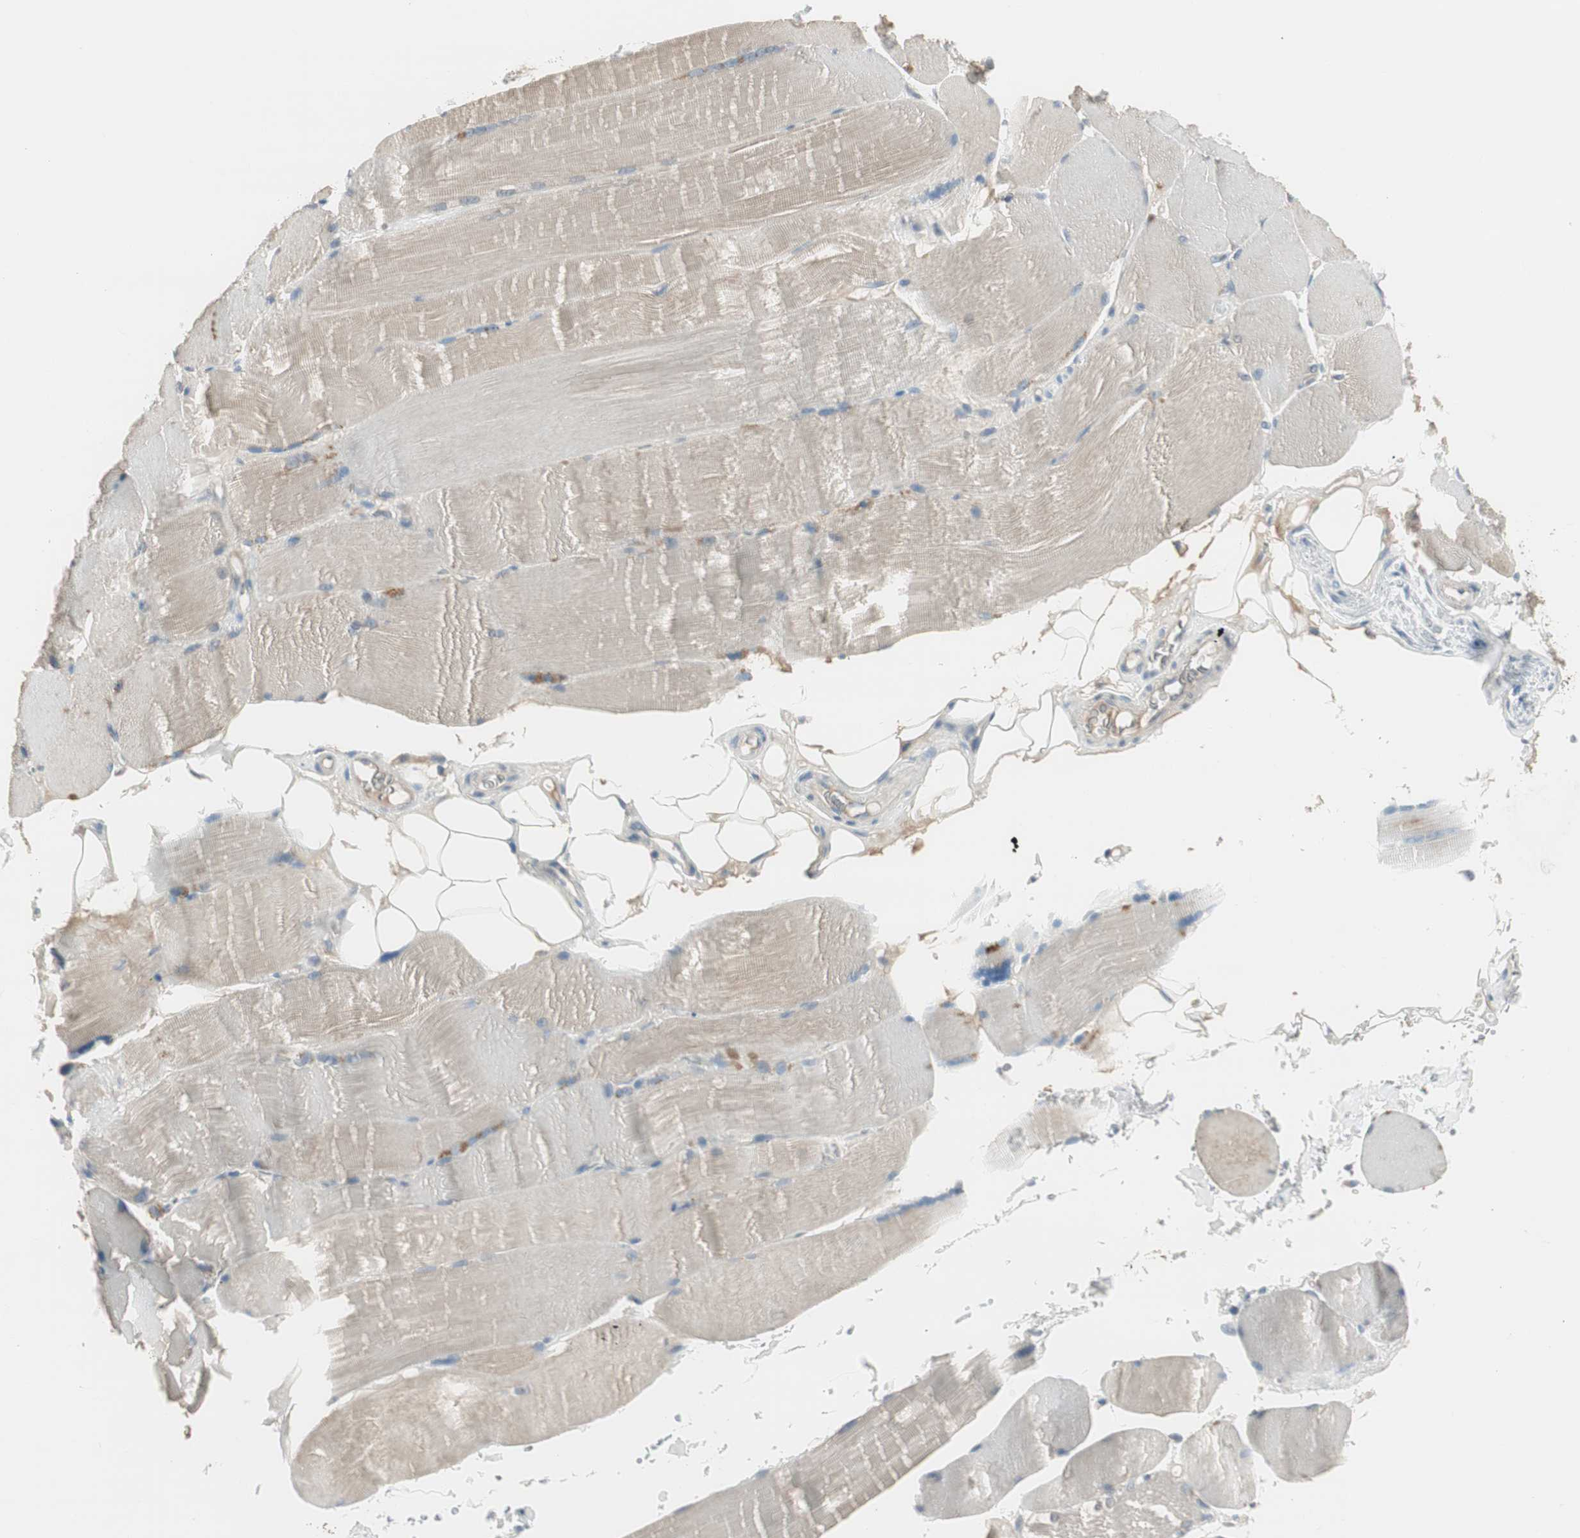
{"staining": {"intensity": "weak", "quantity": ">75%", "location": "cytoplasmic/membranous"}, "tissue": "skeletal muscle", "cell_type": "Myocytes", "image_type": "normal", "snomed": [{"axis": "morphology", "description": "Normal tissue, NOS"}, {"axis": "topography", "description": "Skin"}, {"axis": "topography", "description": "Skeletal muscle"}], "caption": "Protein expression by immunohistochemistry shows weak cytoplasmic/membranous expression in about >75% of myocytes in normal skeletal muscle. (Stains: DAB in brown, nuclei in blue, Microscopy: brightfield microscopy at high magnification).", "gene": "EVA1A", "patient": {"sex": "male", "age": 83}}